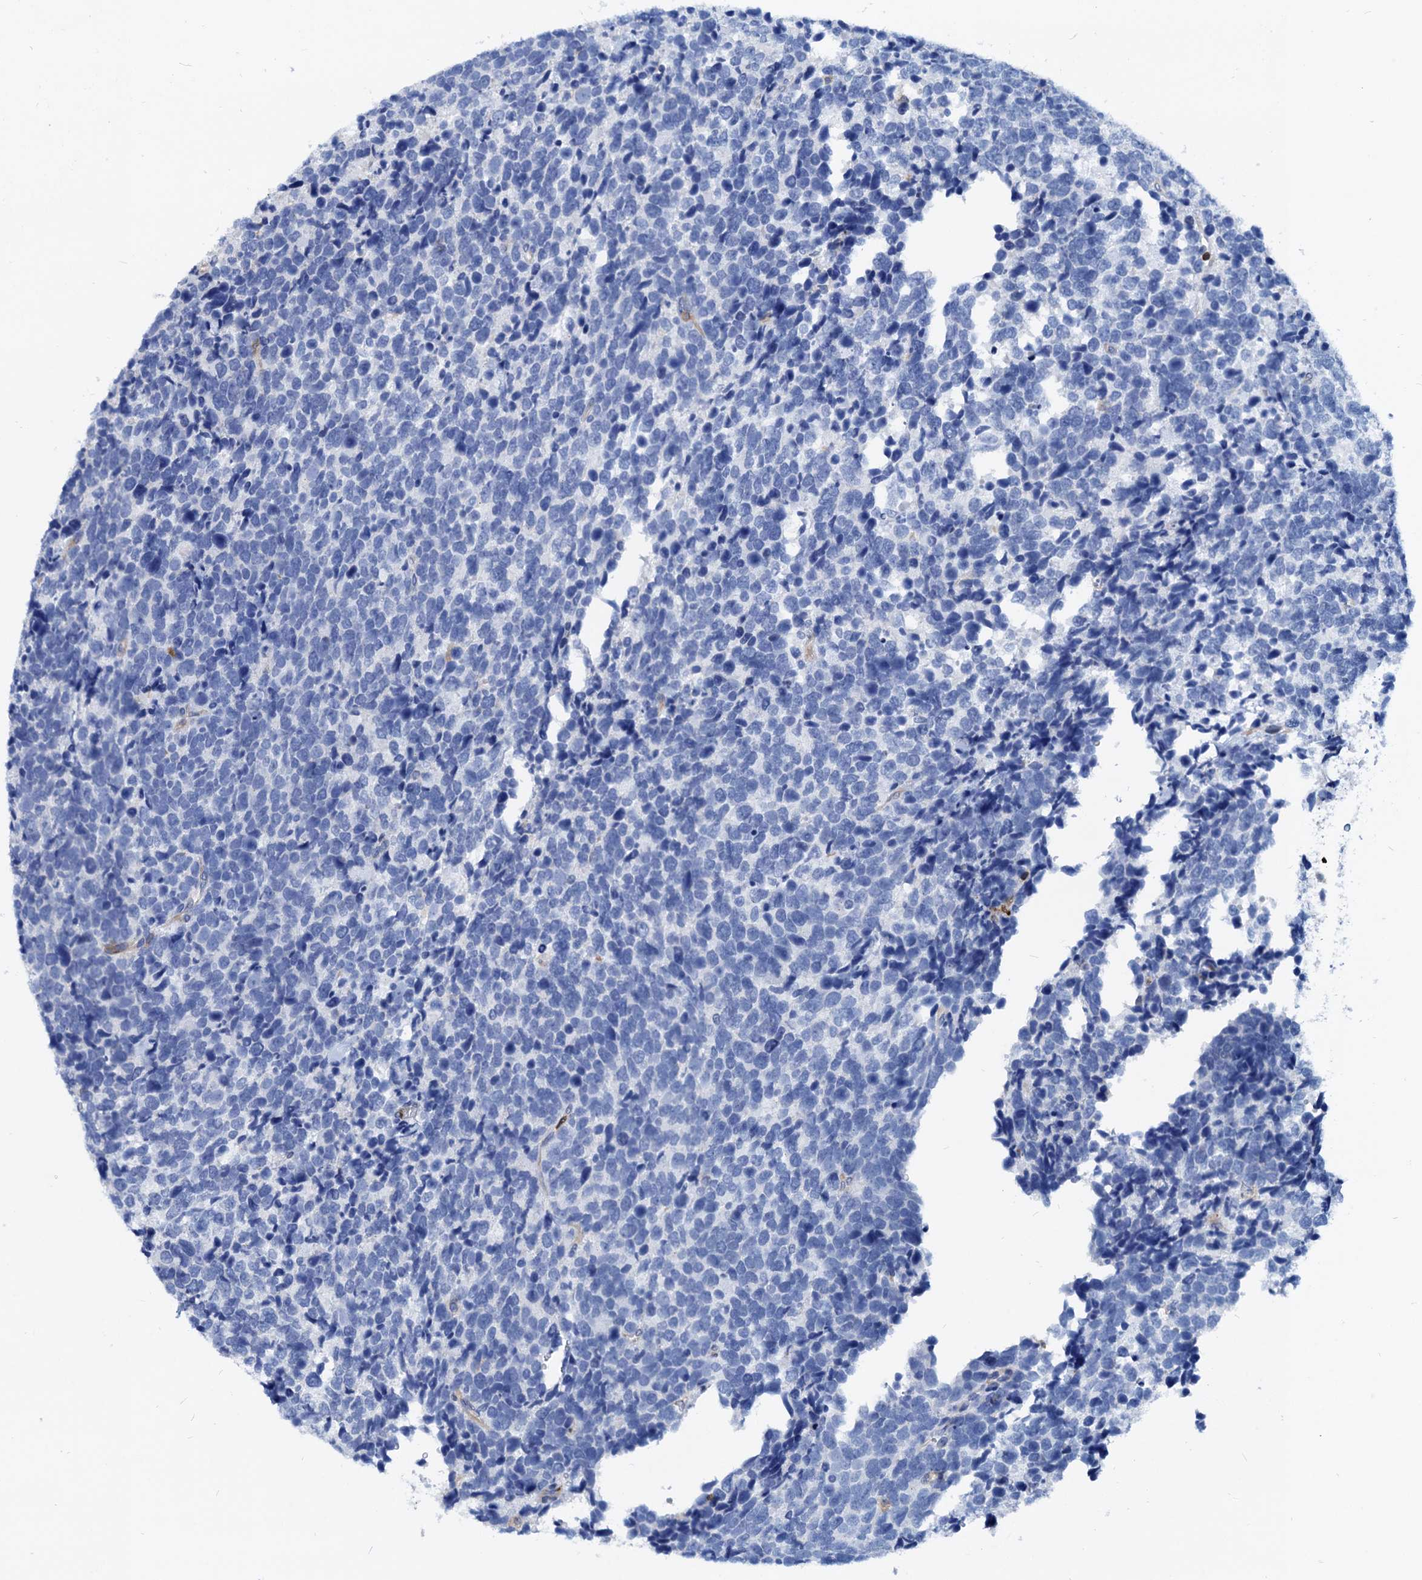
{"staining": {"intensity": "negative", "quantity": "none", "location": "none"}, "tissue": "urothelial cancer", "cell_type": "Tumor cells", "image_type": "cancer", "snomed": [{"axis": "morphology", "description": "Urothelial carcinoma, High grade"}, {"axis": "topography", "description": "Urinary bladder"}], "caption": "Urothelial carcinoma (high-grade) was stained to show a protein in brown. There is no significant positivity in tumor cells. (DAB (3,3'-diaminobenzidine) immunohistochemistry visualized using brightfield microscopy, high magnification).", "gene": "LCP2", "patient": {"sex": "female", "age": 82}}